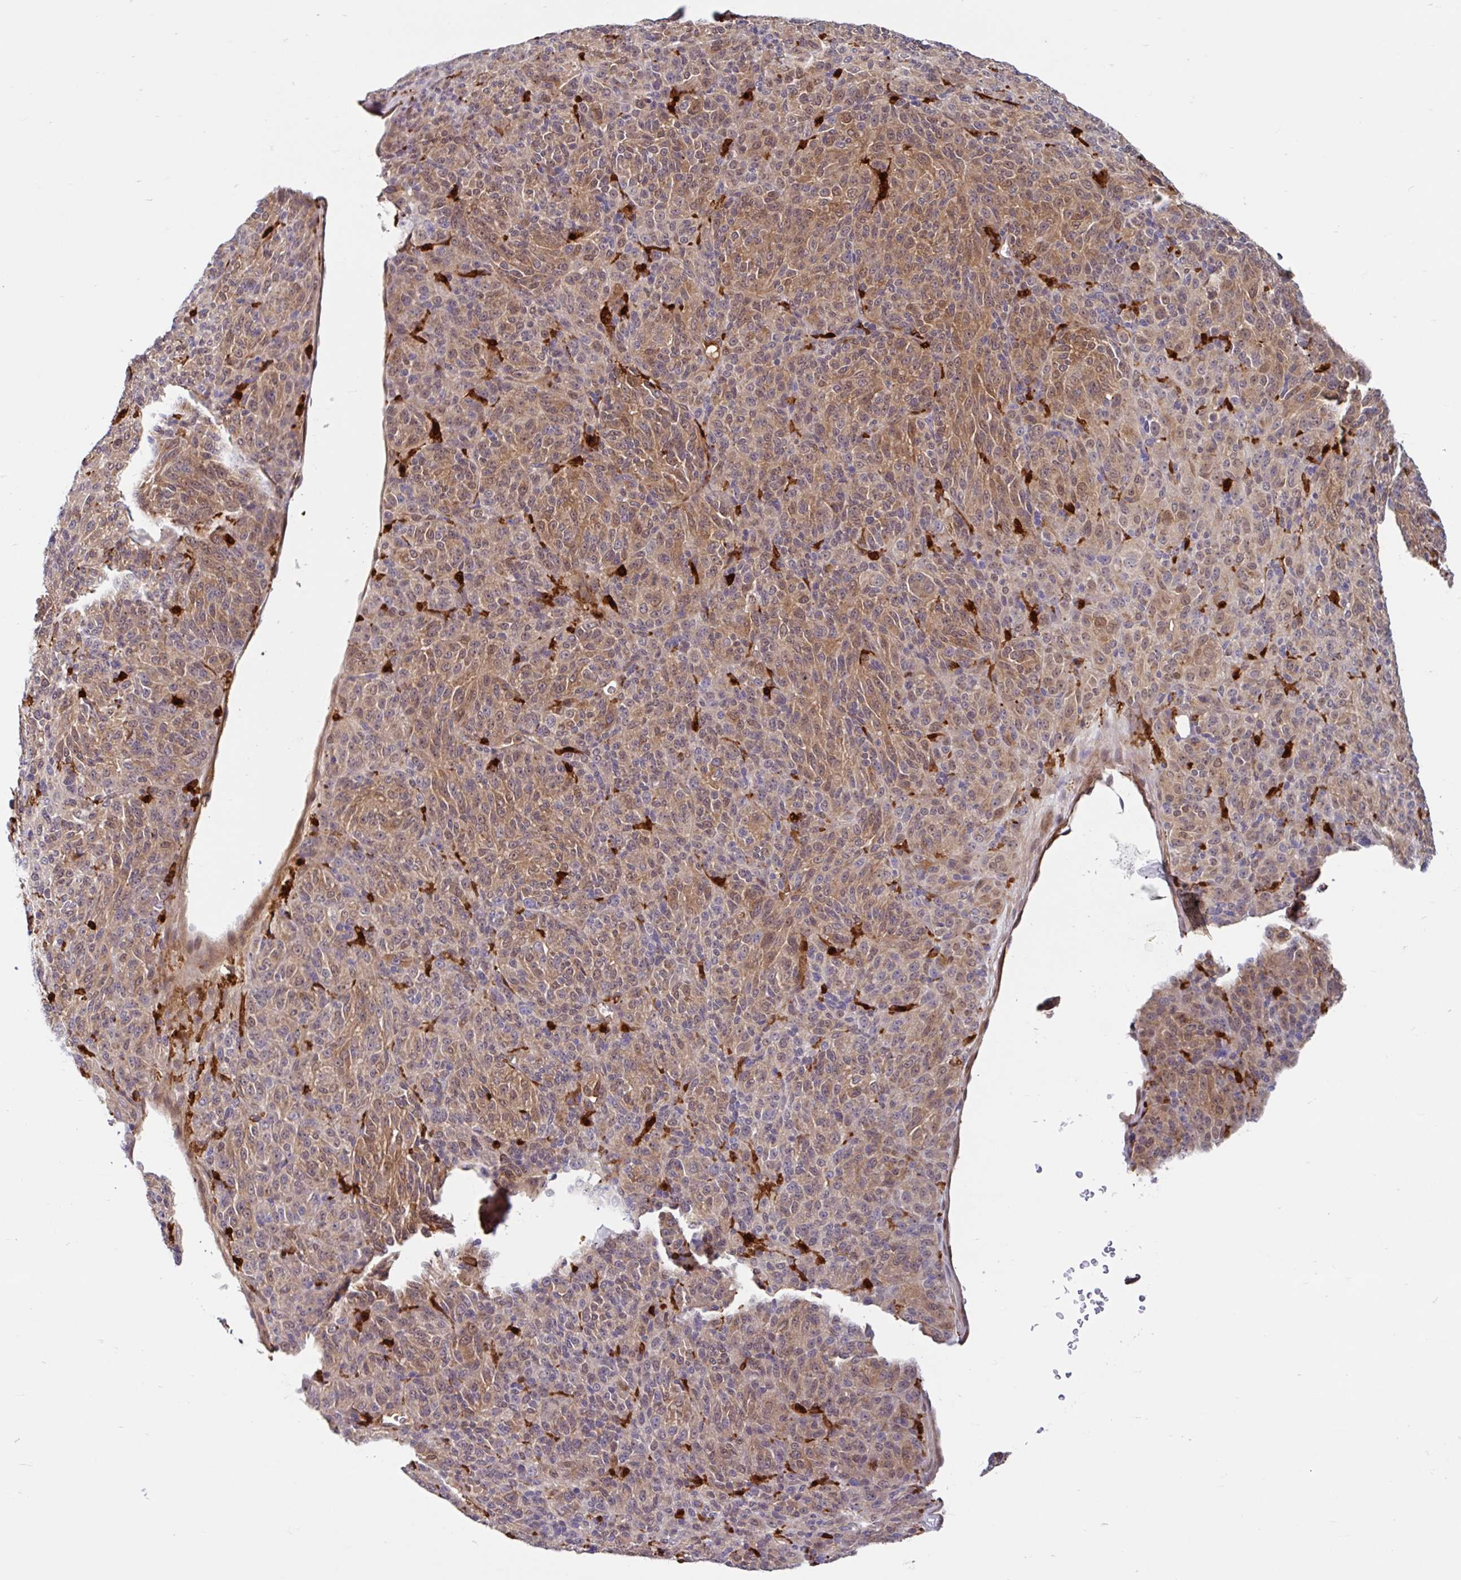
{"staining": {"intensity": "weak", "quantity": "25%-75%", "location": "cytoplasmic/membranous"}, "tissue": "melanoma", "cell_type": "Tumor cells", "image_type": "cancer", "snomed": [{"axis": "morphology", "description": "Malignant melanoma, Metastatic site"}, {"axis": "topography", "description": "Brain"}], "caption": "High-magnification brightfield microscopy of melanoma stained with DAB (3,3'-diaminobenzidine) (brown) and counterstained with hematoxylin (blue). tumor cells exhibit weak cytoplasmic/membranous staining is appreciated in about25%-75% of cells.", "gene": "BLVRA", "patient": {"sex": "female", "age": 56}}